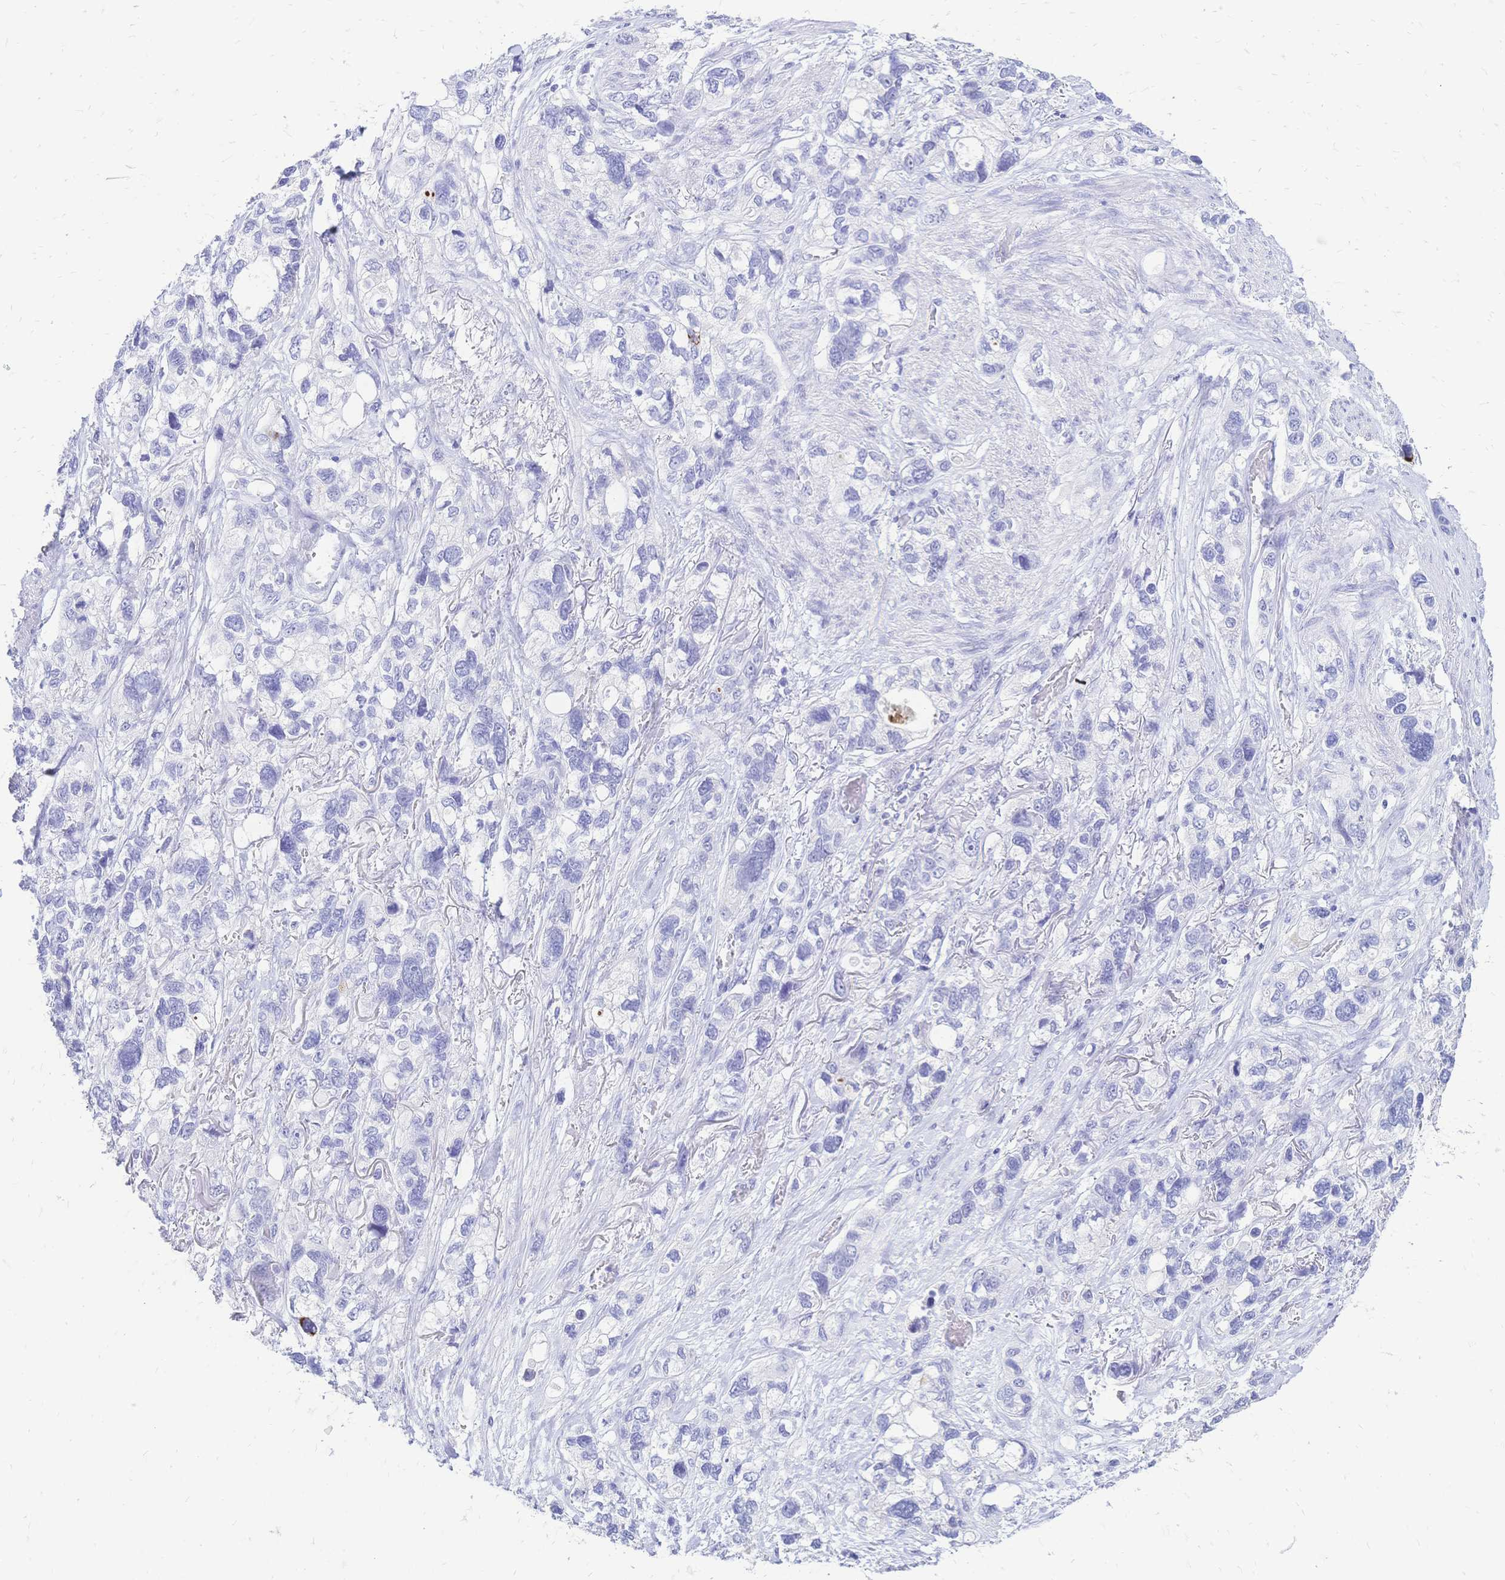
{"staining": {"intensity": "negative", "quantity": "none", "location": "none"}, "tissue": "stomach cancer", "cell_type": "Tumor cells", "image_type": "cancer", "snomed": [{"axis": "morphology", "description": "Adenocarcinoma, NOS"}, {"axis": "topography", "description": "Stomach, upper"}], "caption": "Immunohistochemistry (IHC) histopathology image of human stomach cancer stained for a protein (brown), which reveals no expression in tumor cells.", "gene": "FA2H", "patient": {"sex": "female", "age": 81}}